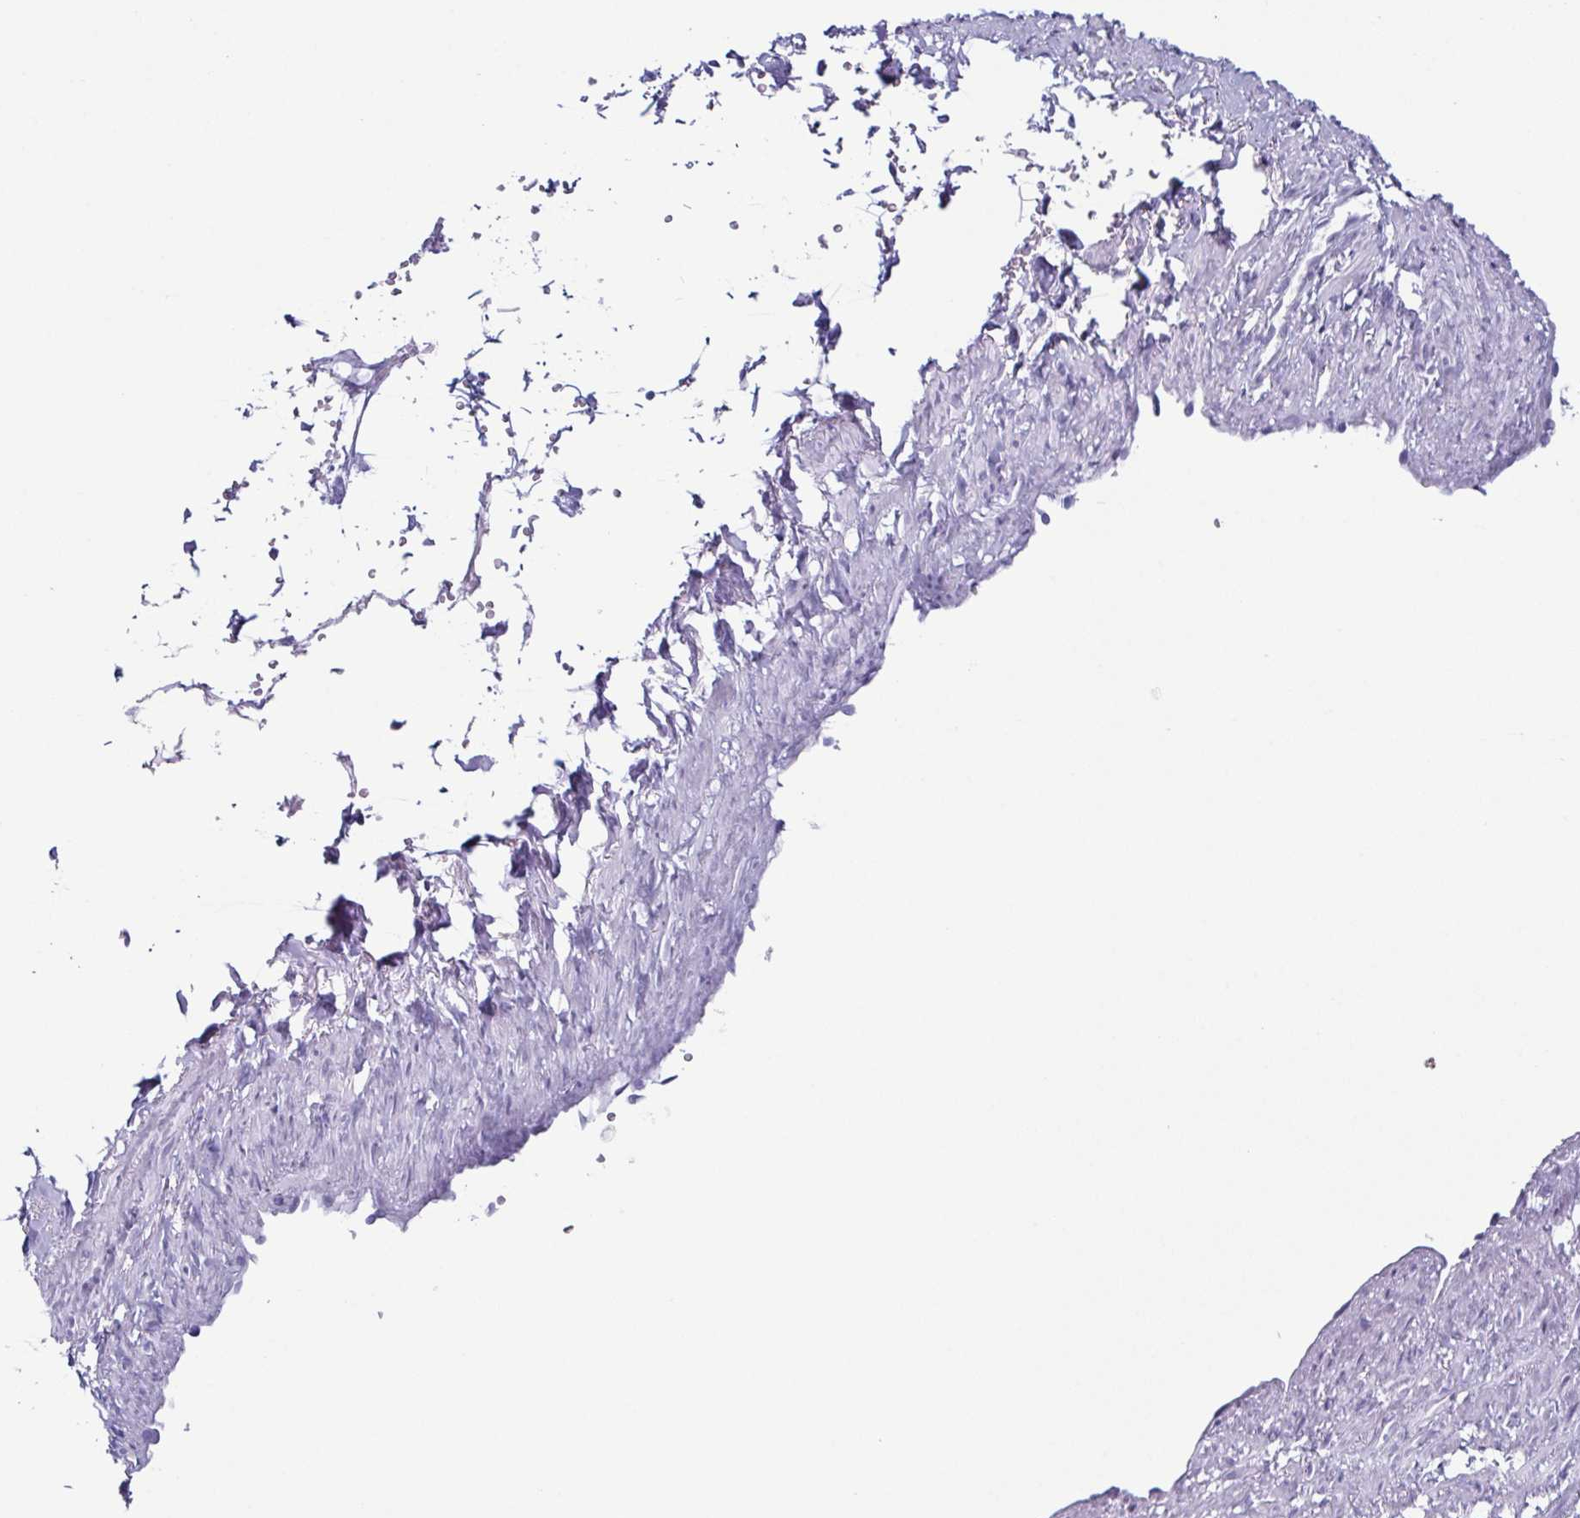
{"staining": {"intensity": "negative", "quantity": "none", "location": "none"}, "tissue": "adipose tissue", "cell_type": "Adipocytes", "image_type": "normal", "snomed": [{"axis": "morphology", "description": "Normal tissue, NOS"}, {"axis": "topography", "description": "Prostate"}, {"axis": "topography", "description": "Peripheral nerve tissue"}], "caption": "Immunohistochemistry of unremarkable human adipose tissue exhibits no staining in adipocytes.", "gene": "ENKUR", "patient": {"sex": "male", "age": 55}}